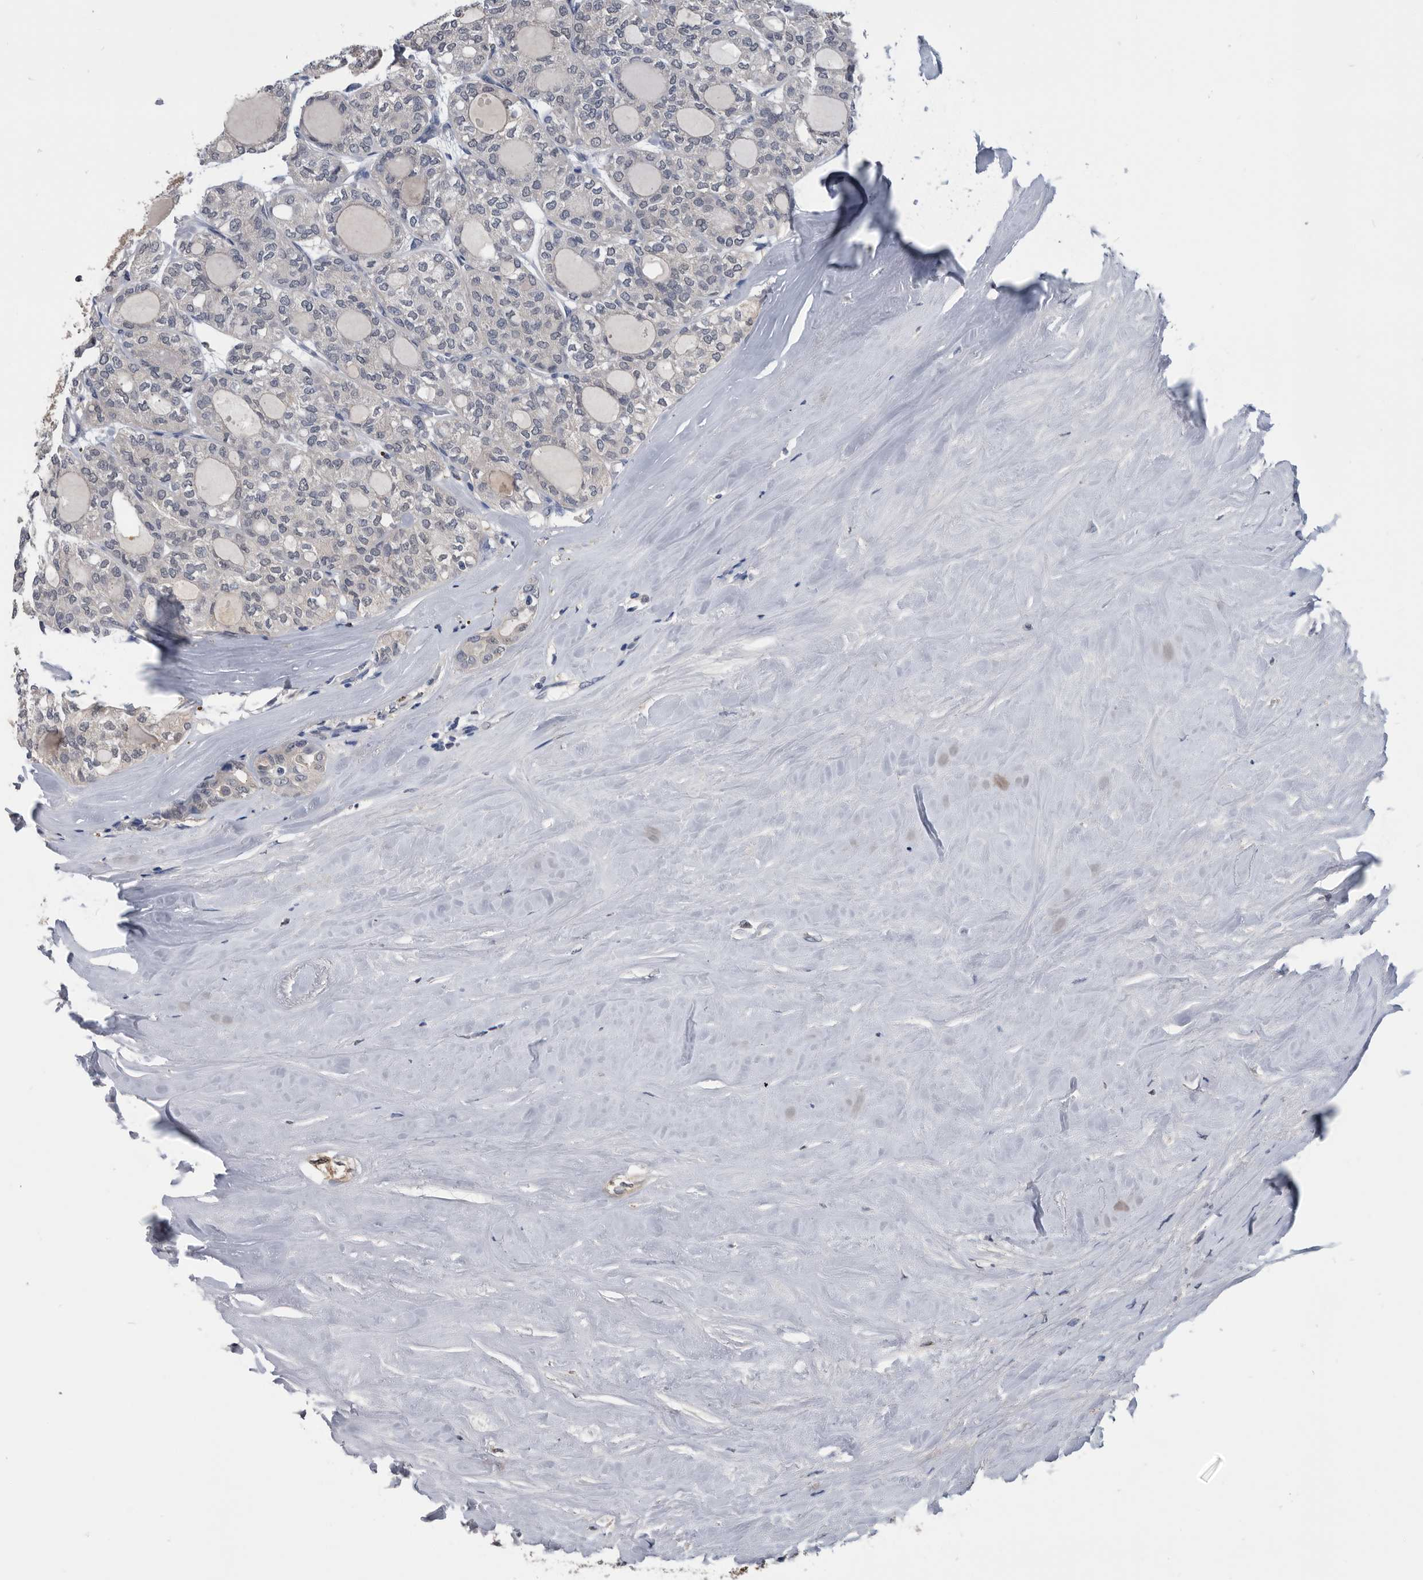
{"staining": {"intensity": "negative", "quantity": "none", "location": "none"}, "tissue": "thyroid cancer", "cell_type": "Tumor cells", "image_type": "cancer", "snomed": [{"axis": "morphology", "description": "Follicular adenoma carcinoma, NOS"}, {"axis": "topography", "description": "Thyroid gland"}], "caption": "DAB (3,3'-diaminobenzidine) immunohistochemical staining of thyroid cancer (follicular adenoma carcinoma) demonstrates no significant expression in tumor cells. Brightfield microscopy of IHC stained with DAB (3,3'-diaminobenzidine) (brown) and hematoxylin (blue), captured at high magnification.", "gene": "PDXK", "patient": {"sex": "male", "age": 75}}